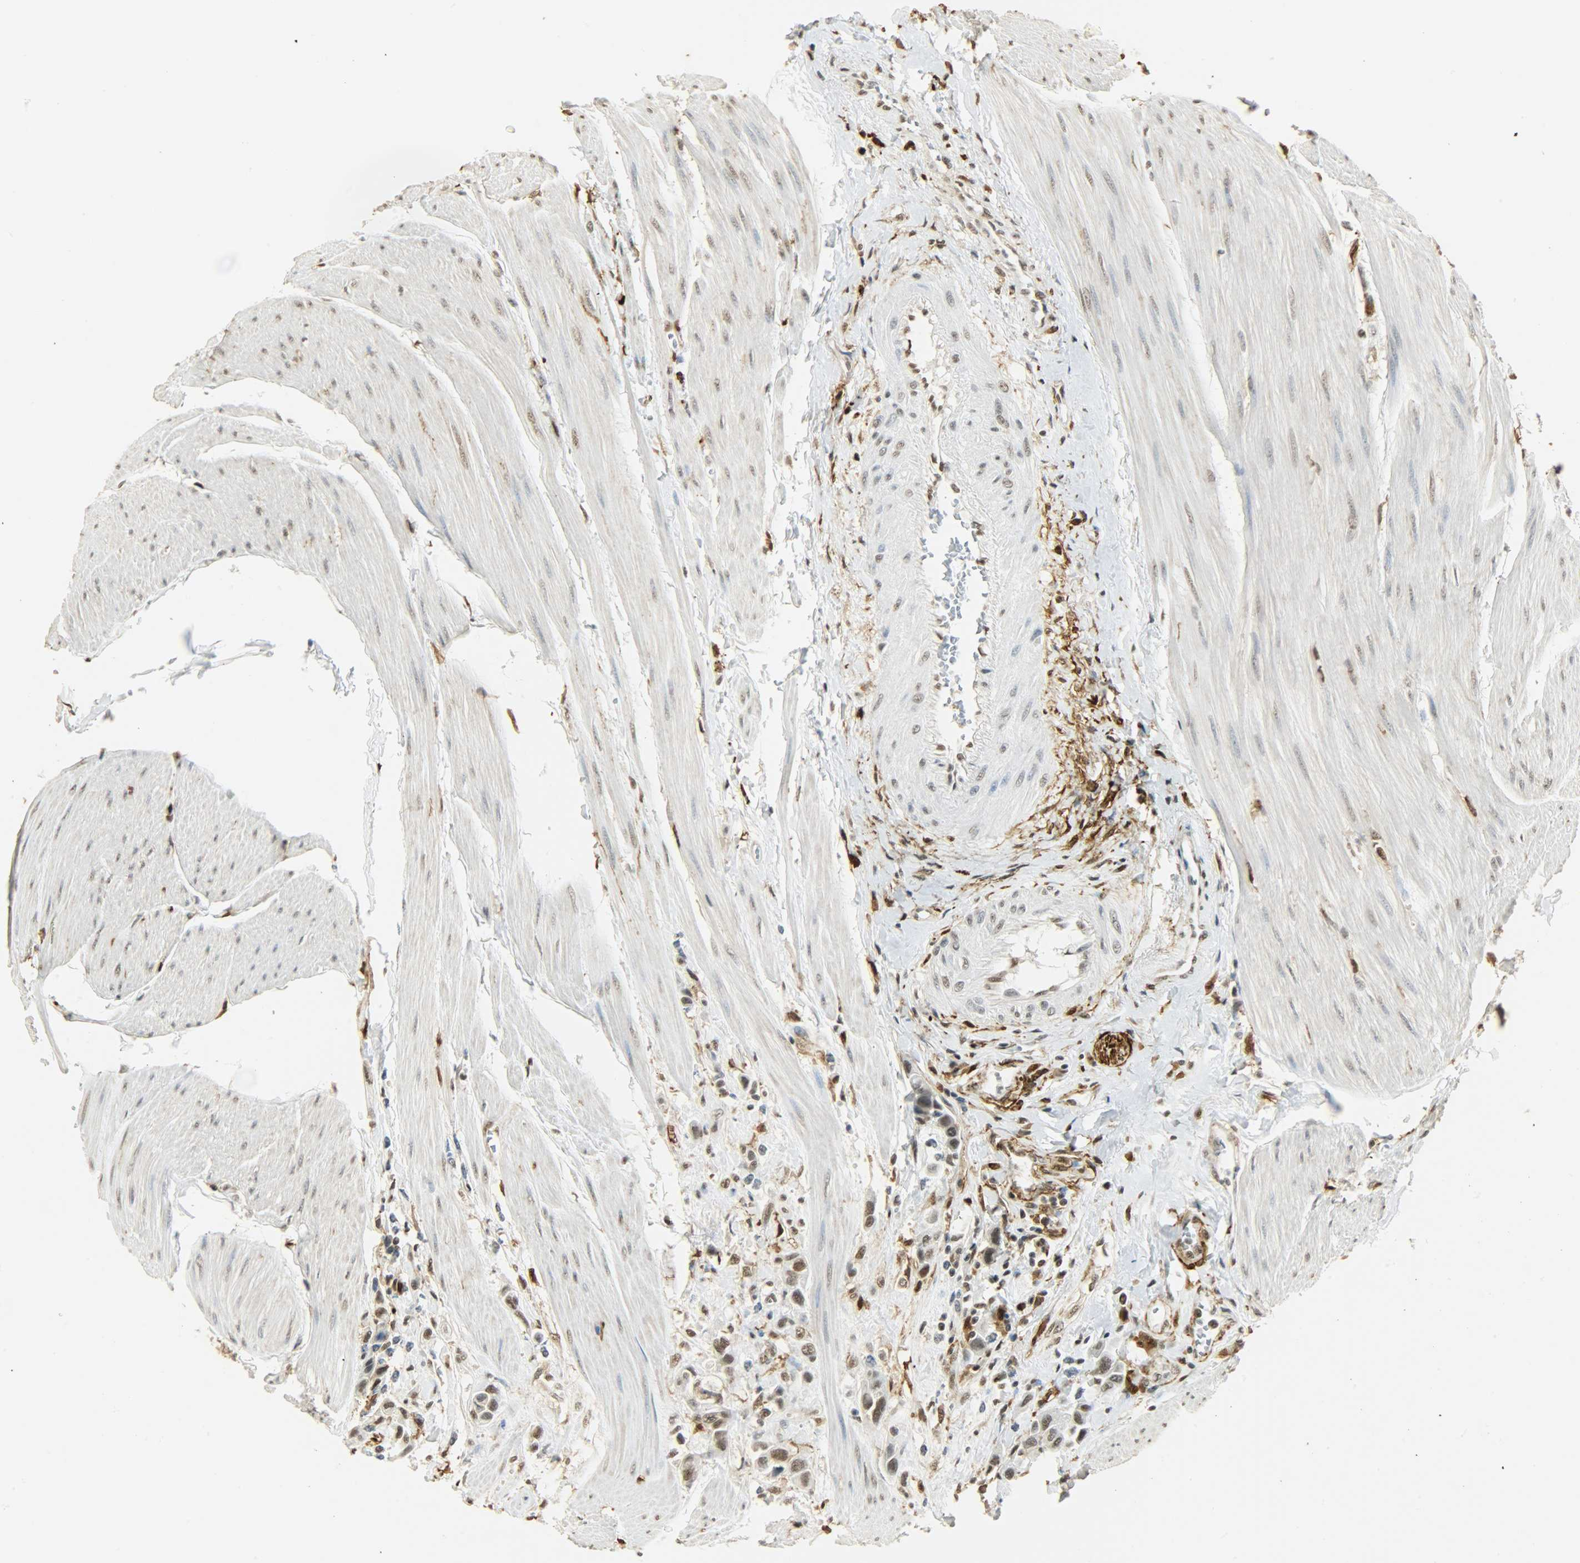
{"staining": {"intensity": "moderate", "quantity": ">75%", "location": "nuclear"}, "tissue": "urothelial cancer", "cell_type": "Tumor cells", "image_type": "cancer", "snomed": [{"axis": "morphology", "description": "Urothelial carcinoma, High grade"}, {"axis": "topography", "description": "Urinary bladder"}], "caption": "This is an image of immunohistochemistry staining of high-grade urothelial carcinoma, which shows moderate staining in the nuclear of tumor cells.", "gene": "NGFR", "patient": {"sex": "male", "age": 50}}